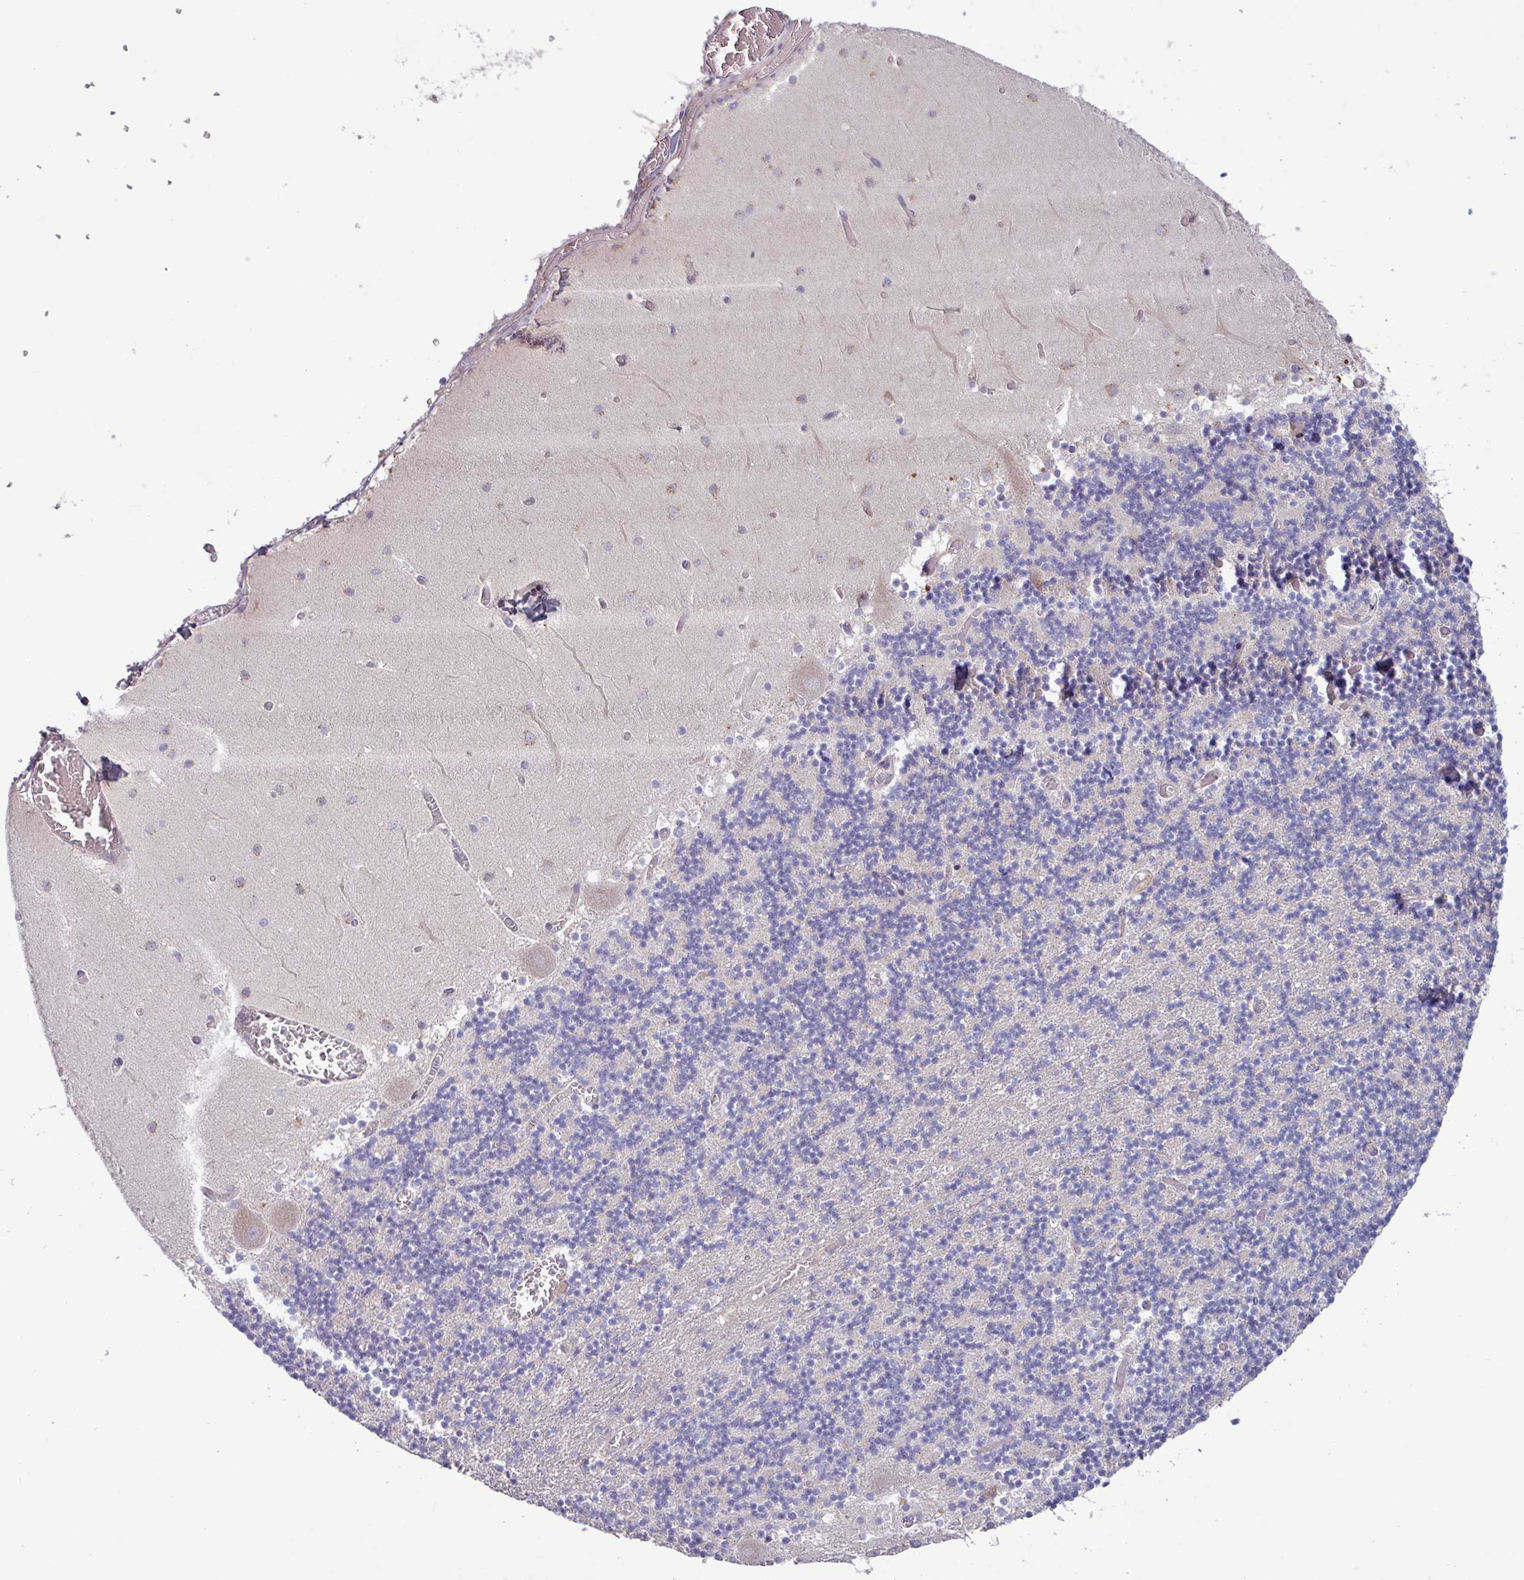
{"staining": {"intensity": "negative", "quantity": "none", "location": "none"}, "tissue": "cerebellum", "cell_type": "Cells in granular layer", "image_type": "normal", "snomed": [{"axis": "morphology", "description": "Normal tissue, NOS"}, {"axis": "topography", "description": "Cerebellum"}], "caption": "This photomicrograph is of normal cerebellum stained with IHC to label a protein in brown with the nuclei are counter-stained blue. There is no staining in cells in granular layer.", "gene": "PLIN2", "patient": {"sex": "female", "age": 28}}